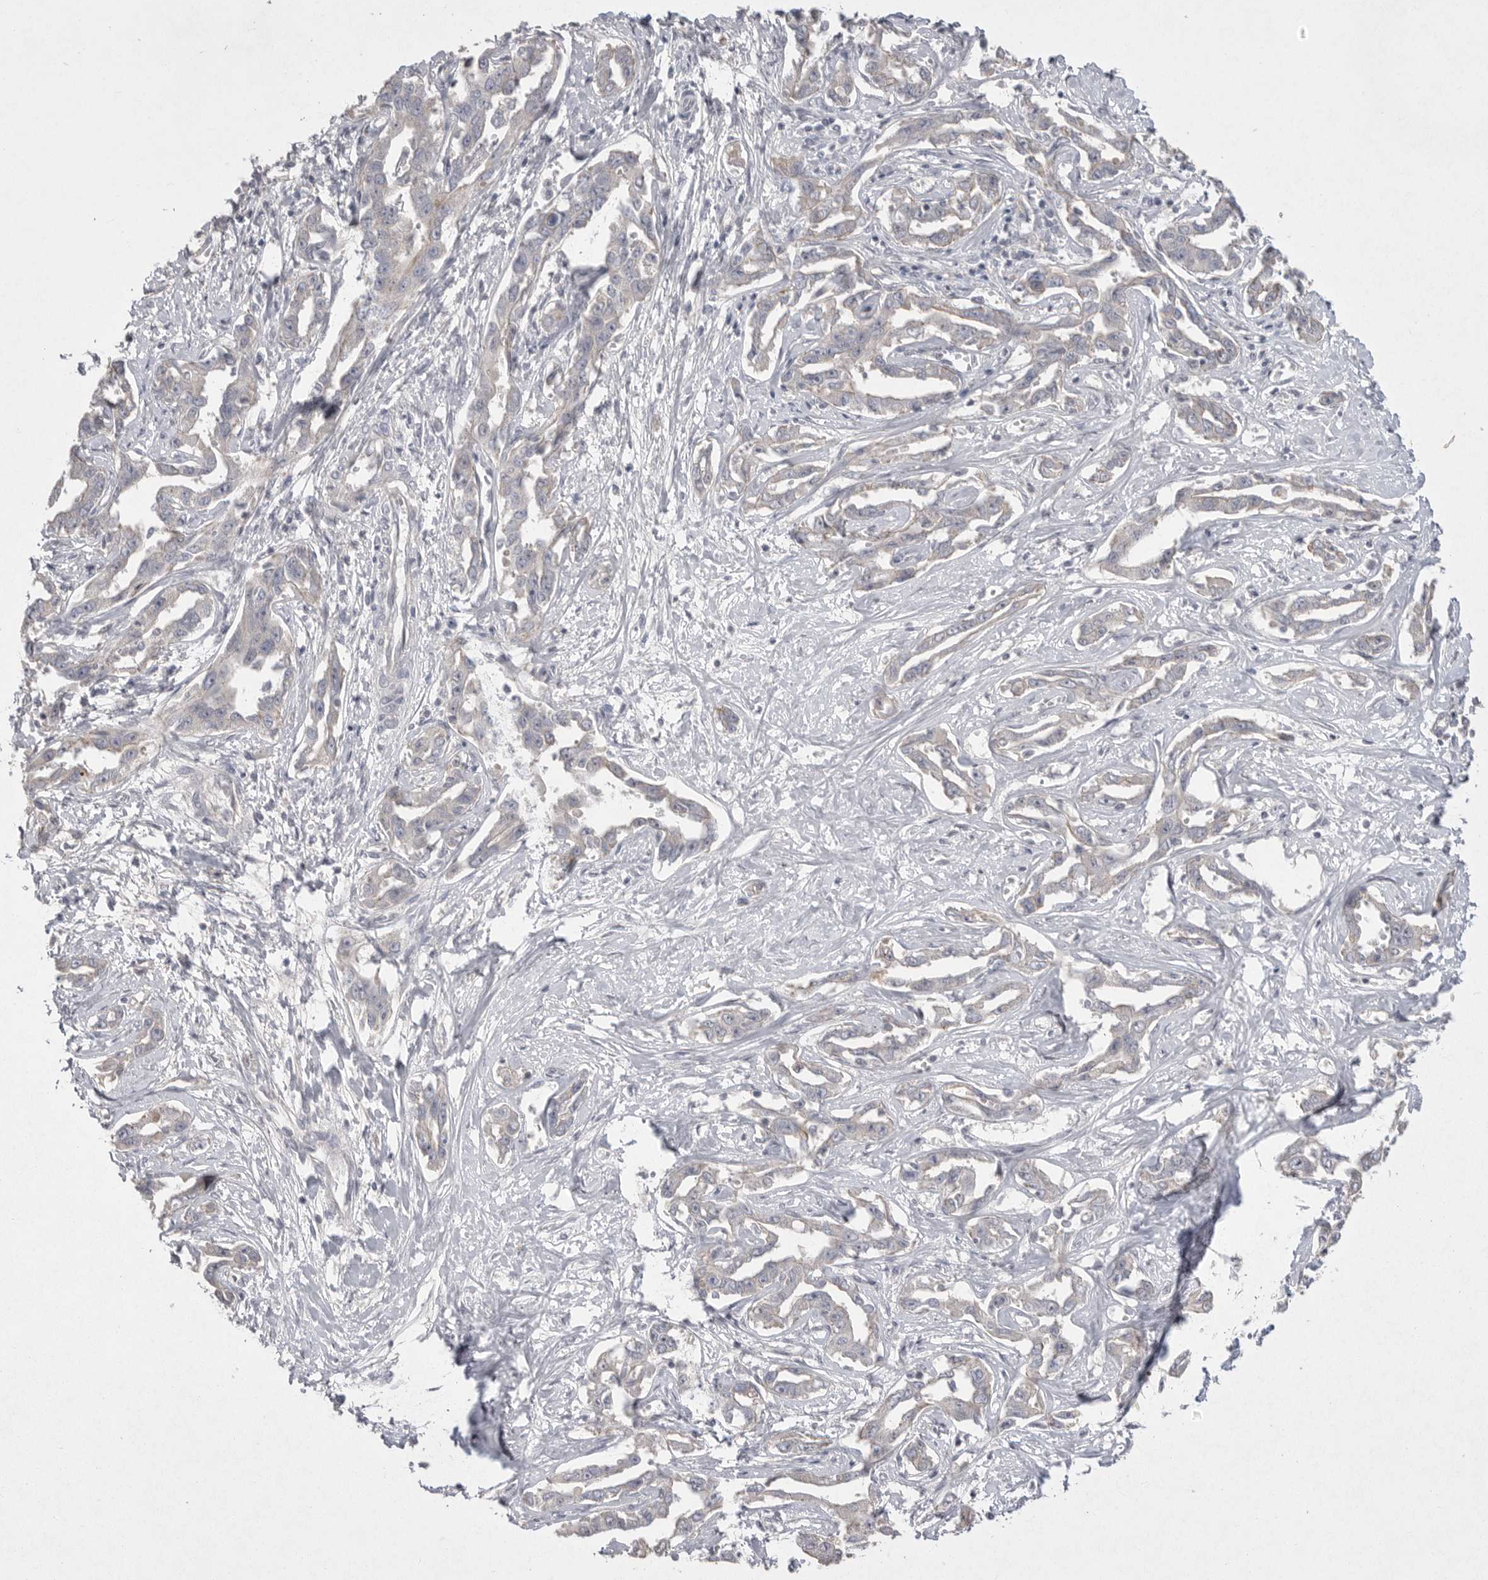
{"staining": {"intensity": "negative", "quantity": "none", "location": "none"}, "tissue": "liver cancer", "cell_type": "Tumor cells", "image_type": "cancer", "snomed": [{"axis": "morphology", "description": "Cholangiocarcinoma"}, {"axis": "topography", "description": "Liver"}], "caption": "Immunohistochemical staining of liver cancer (cholangiocarcinoma) reveals no significant expression in tumor cells.", "gene": "VANGL2", "patient": {"sex": "male", "age": 59}}